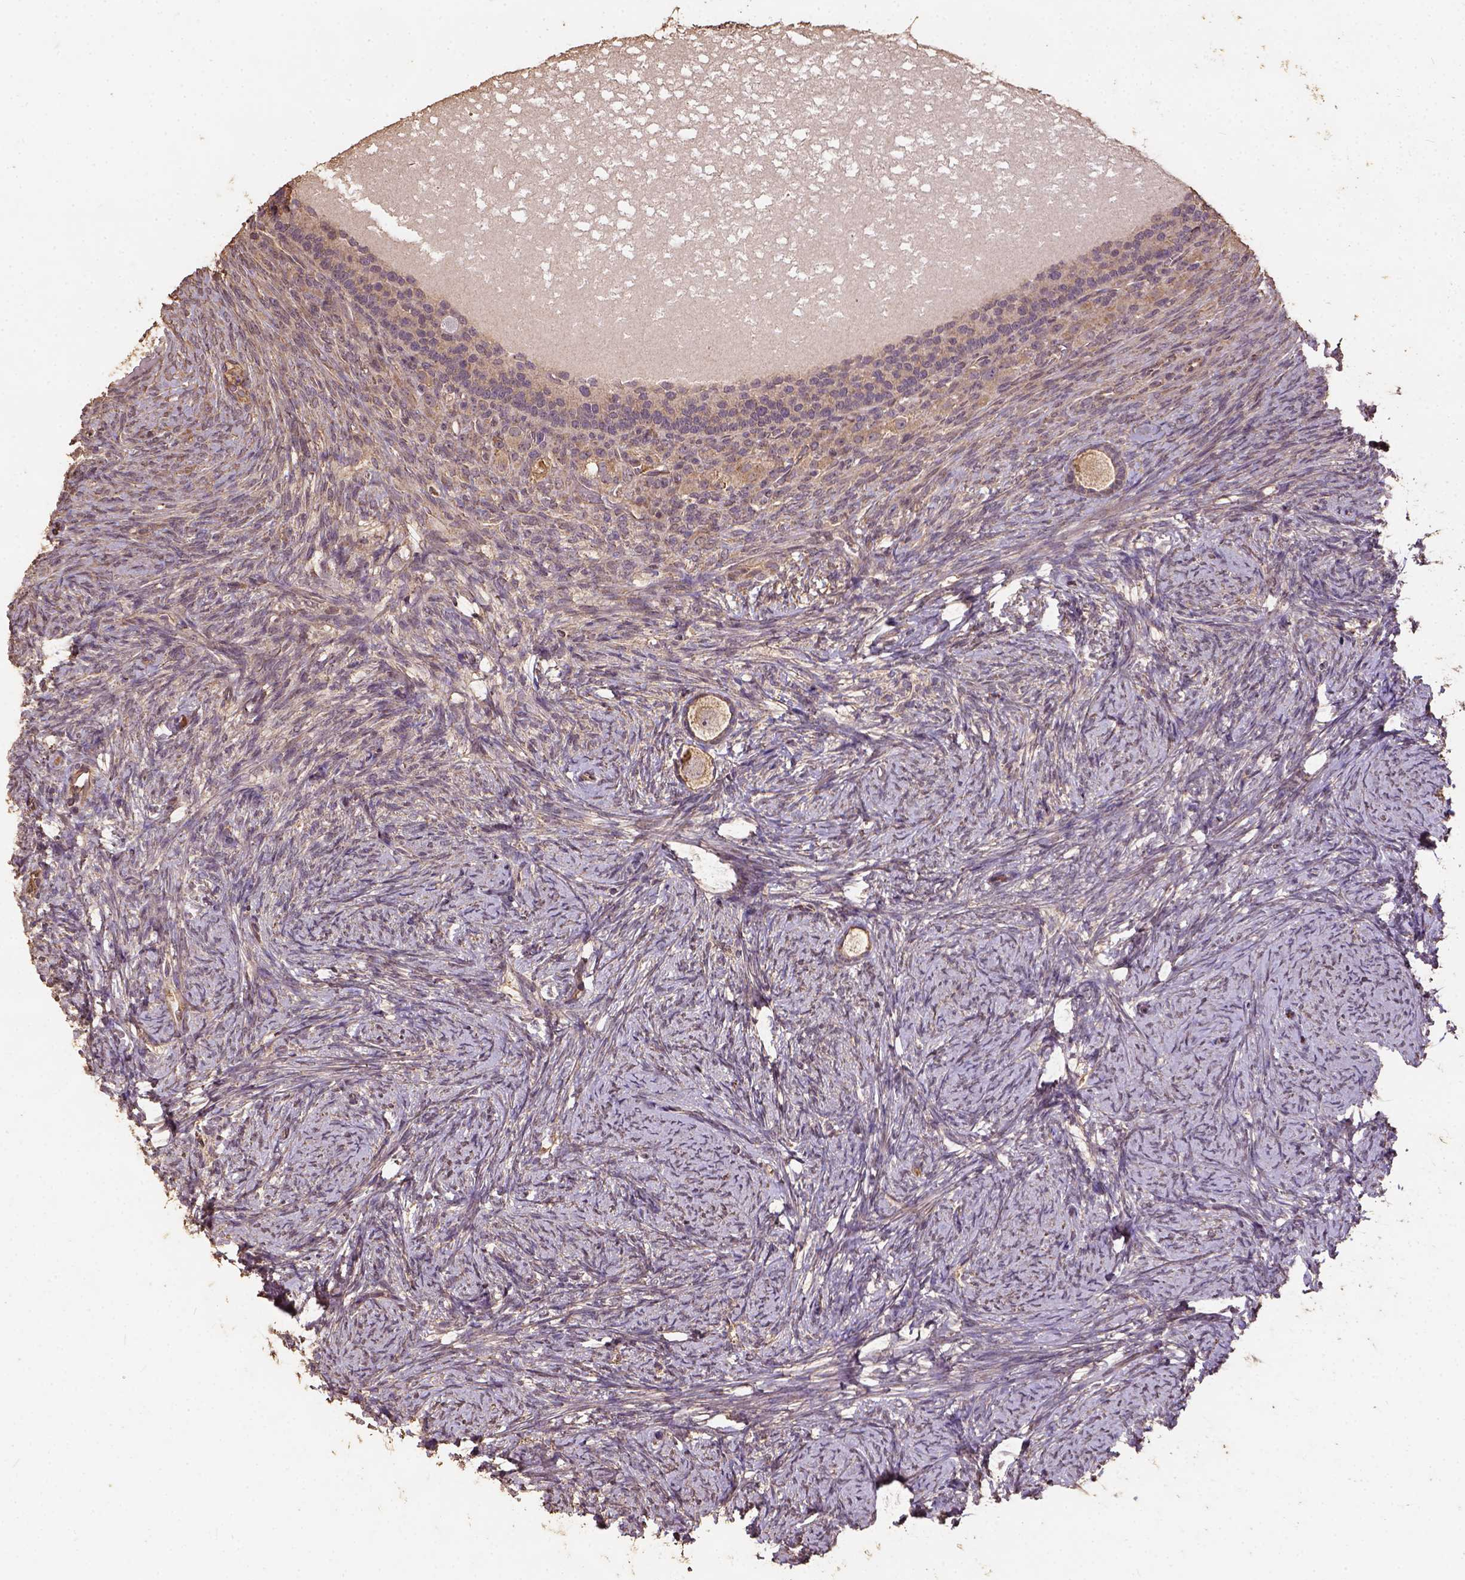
{"staining": {"intensity": "weak", "quantity": ">75%", "location": "cytoplasmic/membranous"}, "tissue": "ovary", "cell_type": "Follicle cells", "image_type": "normal", "snomed": [{"axis": "morphology", "description": "Normal tissue, NOS"}, {"axis": "topography", "description": "Ovary"}], "caption": "Protein expression by immunohistochemistry (IHC) shows weak cytoplasmic/membranous staining in approximately >75% of follicle cells in normal ovary.", "gene": "ATP1B3", "patient": {"sex": "female", "age": 34}}